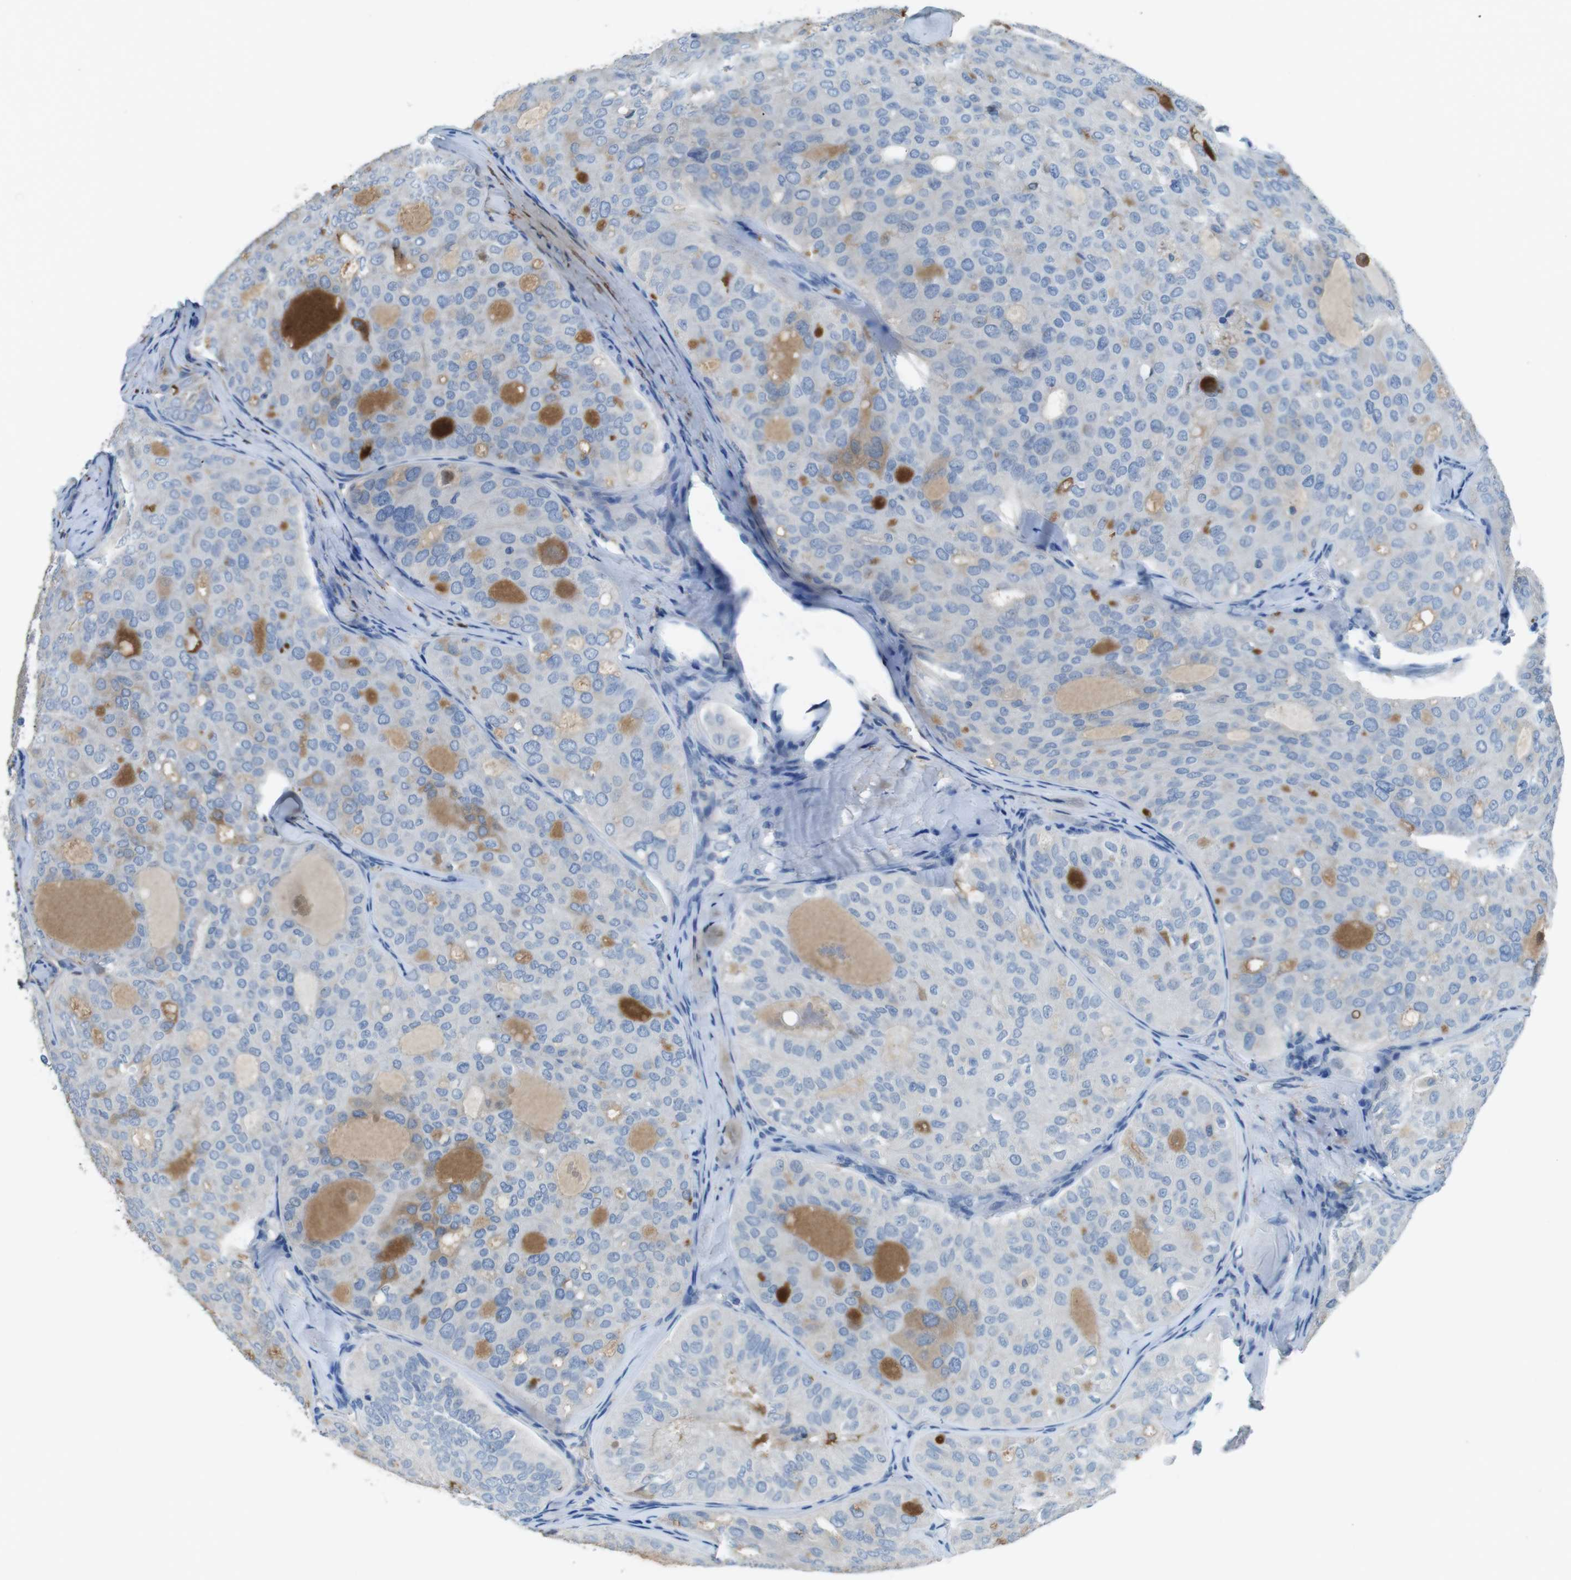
{"staining": {"intensity": "negative", "quantity": "none", "location": "none"}, "tissue": "thyroid cancer", "cell_type": "Tumor cells", "image_type": "cancer", "snomed": [{"axis": "morphology", "description": "Follicular adenoma carcinoma, NOS"}, {"axis": "topography", "description": "Thyroid gland"}], "caption": "An image of thyroid cancer (follicular adenoma carcinoma) stained for a protein displays no brown staining in tumor cells.", "gene": "TMPRSS15", "patient": {"sex": "male", "age": 75}}